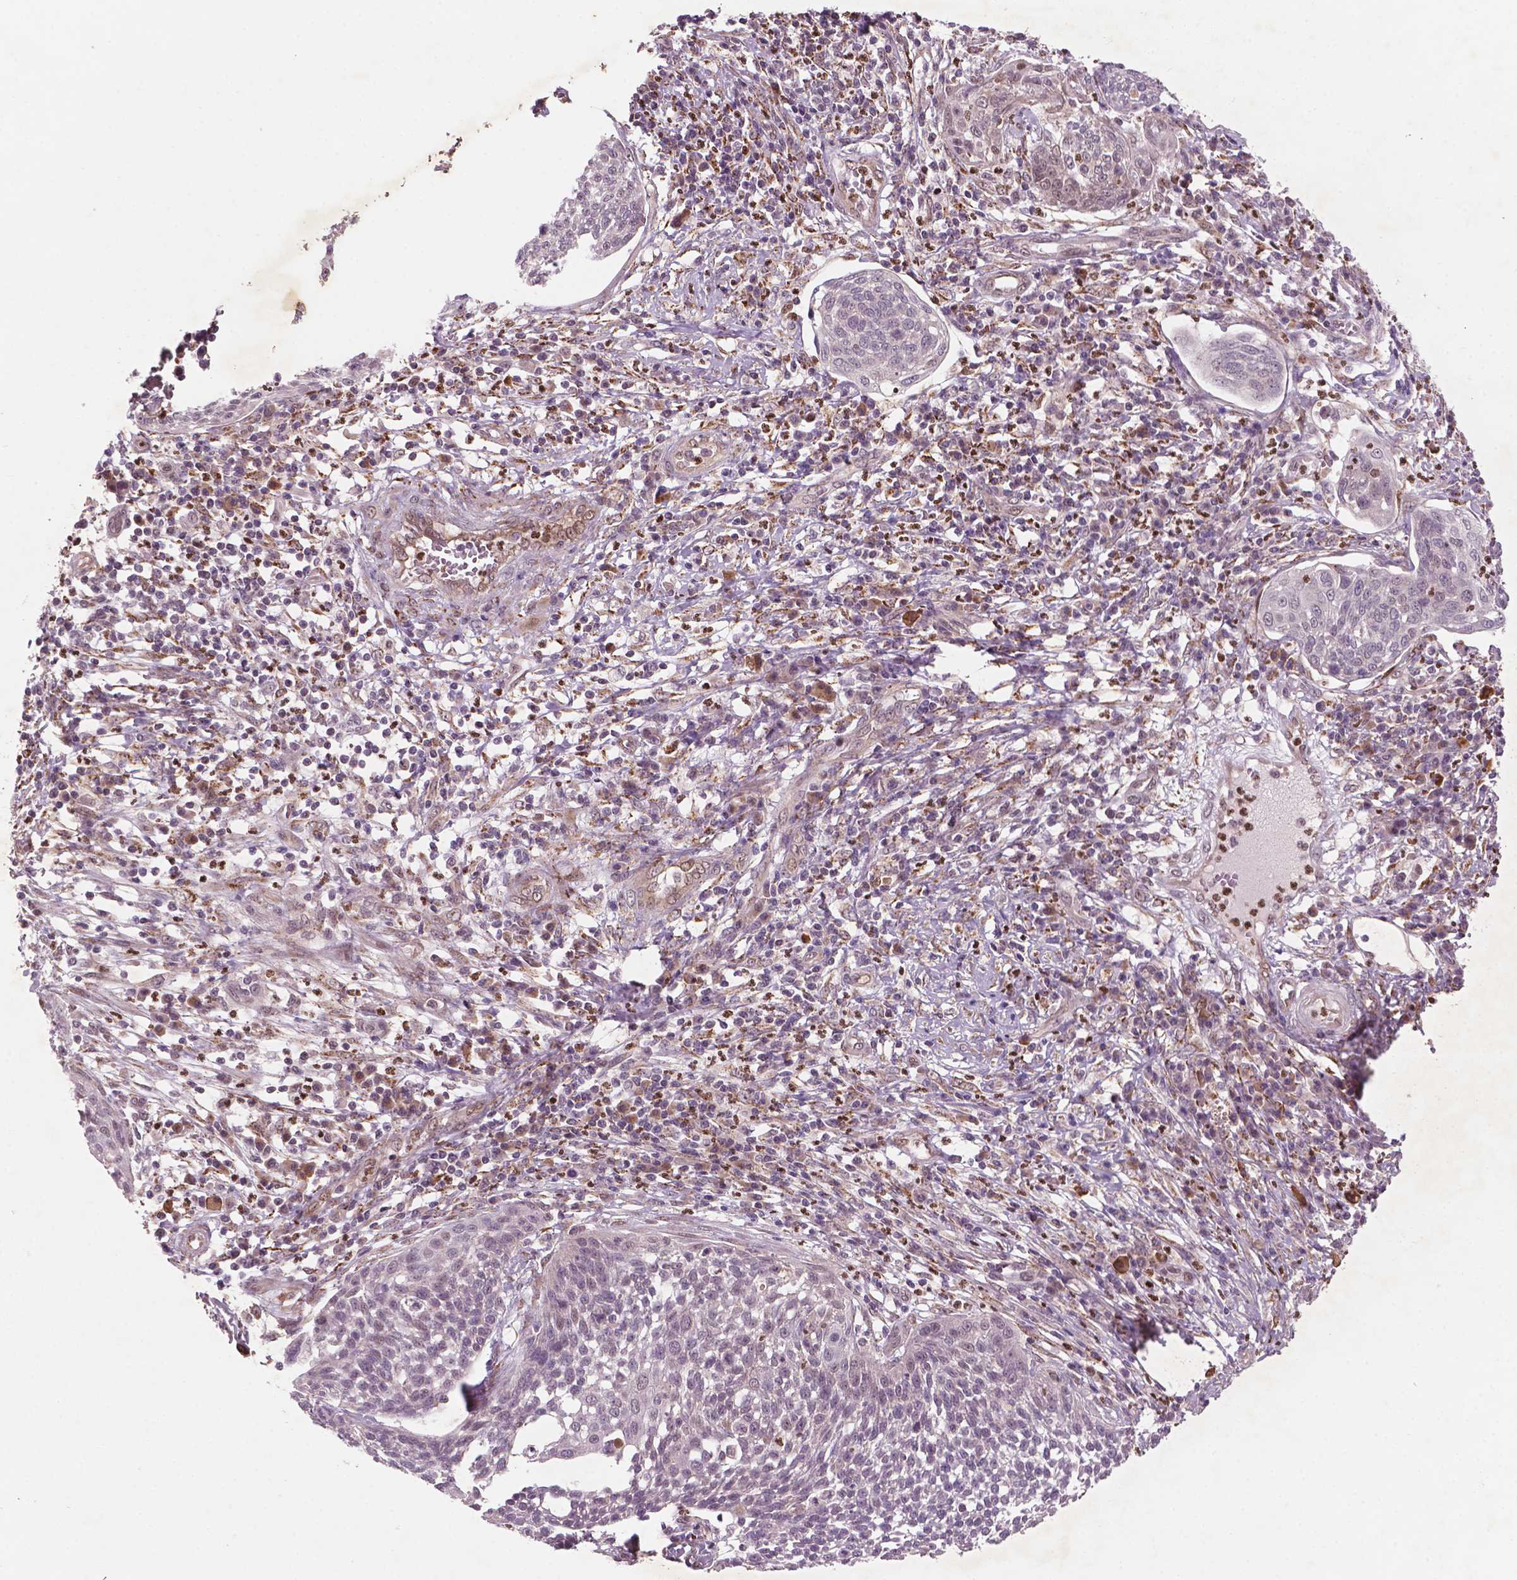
{"staining": {"intensity": "moderate", "quantity": ">75%", "location": "cytoplasmic/membranous,nuclear"}, "tissue": "cervical cancer", "cell_type": "Tumor cells", "image_type": "cancer", "snomed": [{"axis": "morphology", "description": "Squamous cell carcinoma, NOS"}, {"axis": "topography", "description": "Cervix"}], "caption": "Brown immunohistochemical staining in human cervical cancer reveals moderate cytoplasmic/membranous and nuclear staining in approximately >75% of tumor cells.", "gene": "NFAT5", "patient": {"sex": "female", "age": 34}}